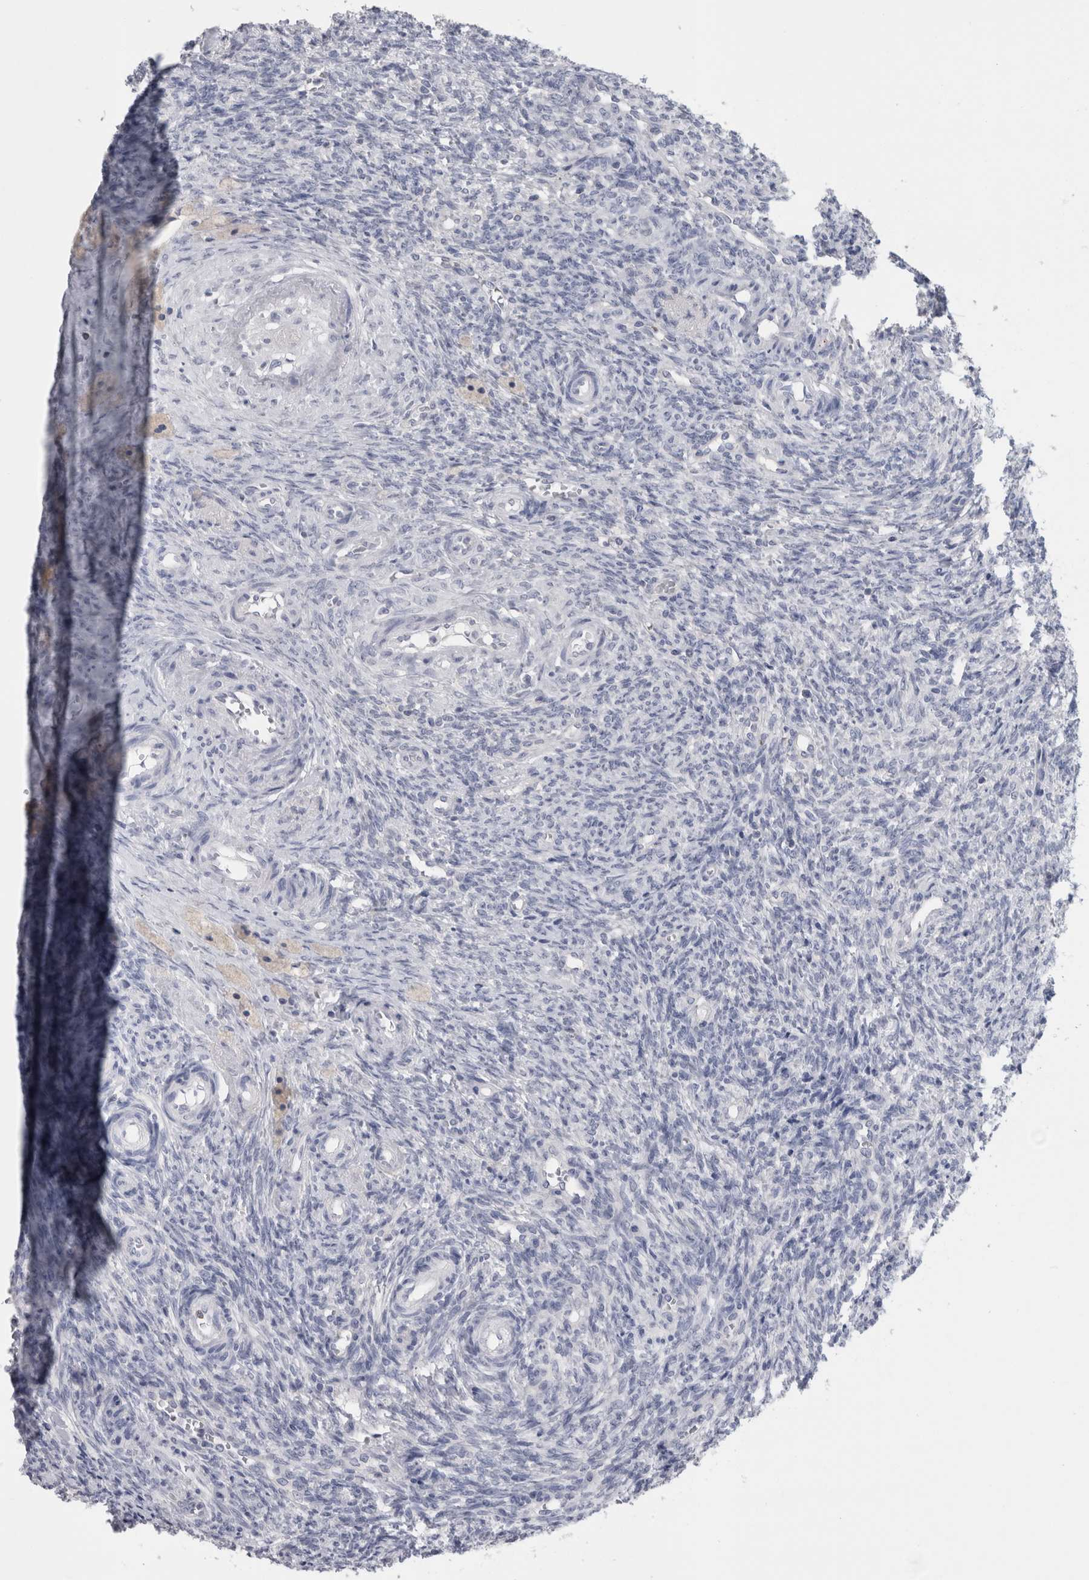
{"staining": {"intensity": "weak", "quantity": "25%-75%", "location": "cytoplasmic/membranous"}, "tissue": "ovary", "cell_type": "Follicle cells", "image_type": "normal", "snomed": [{"axis": "morphology", "description": "Normal tissue, NOS"}, {"axis": "topography", "description": "Ovary"}], "caption": "This is a histology image of immunohistochemistry (IHC) staining of normal ovary, which shows weak expression in the cytoplasmic/membranous of follicle cells.", "gene": "ANKFY1", "patient": {"sex": "female", "age": 41}}